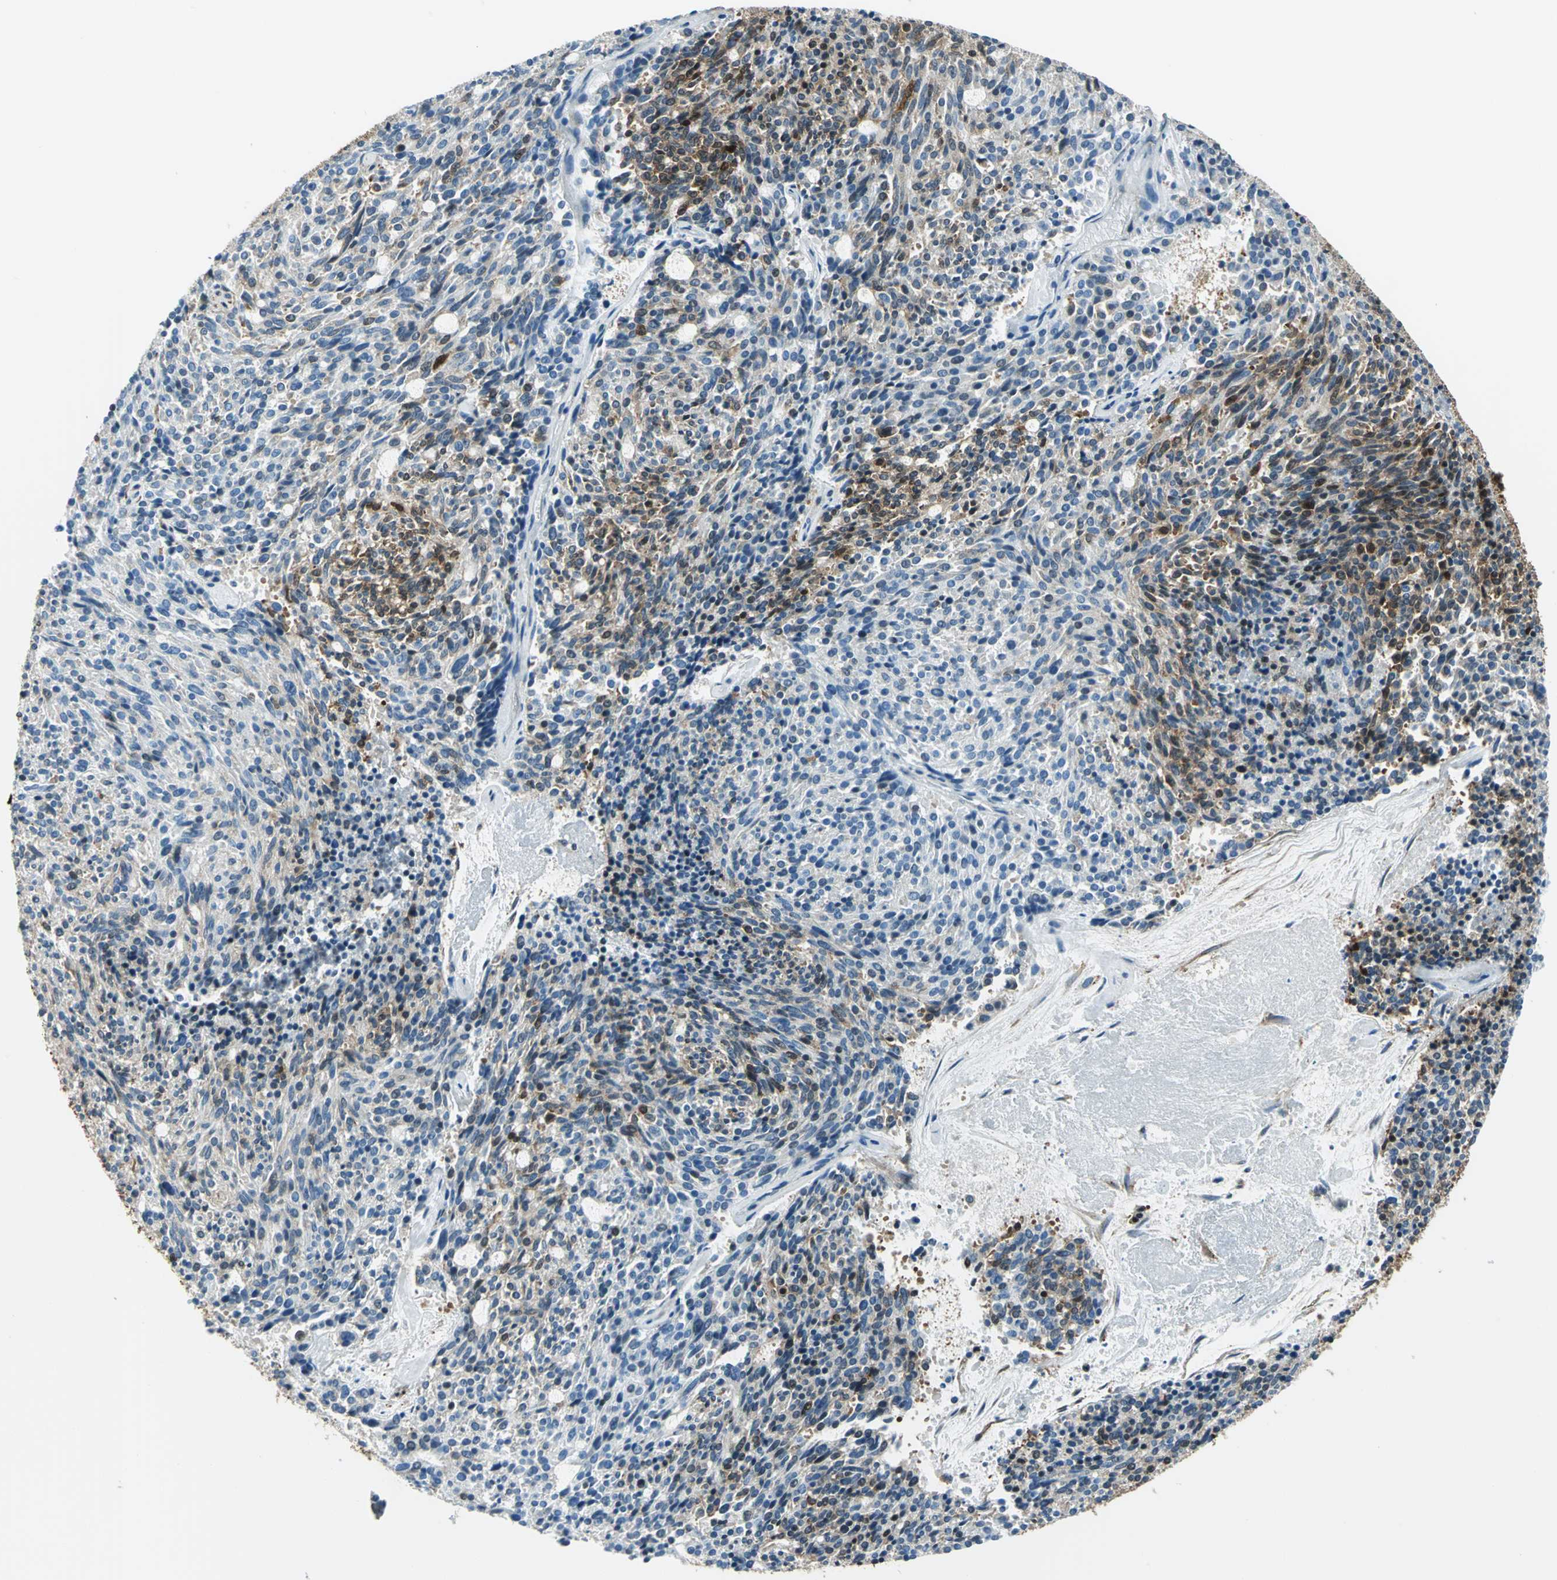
{"staining": {"intensity": "strong", "quantity": "25%-75%", "location": "cytoplasmic/membranous"}, "tissue": "carcinoid", "cell_type": "Tumor cells", "image_type": "cancer", "snomed": [{"axis": "morphology", "description": "Carcinoid, malignant, NOS"}, {"axis": "topography", "description": "Pancreas"}], "caption": "IHC image of malignant carcinoid stained for a protein (brown), which reveals high levels of strong cytoplasmic/membranous positivity in about 25%-75% of tumor cells.", "gene": "HSPB1", "patient": {"sex": "female", "age": 54}}